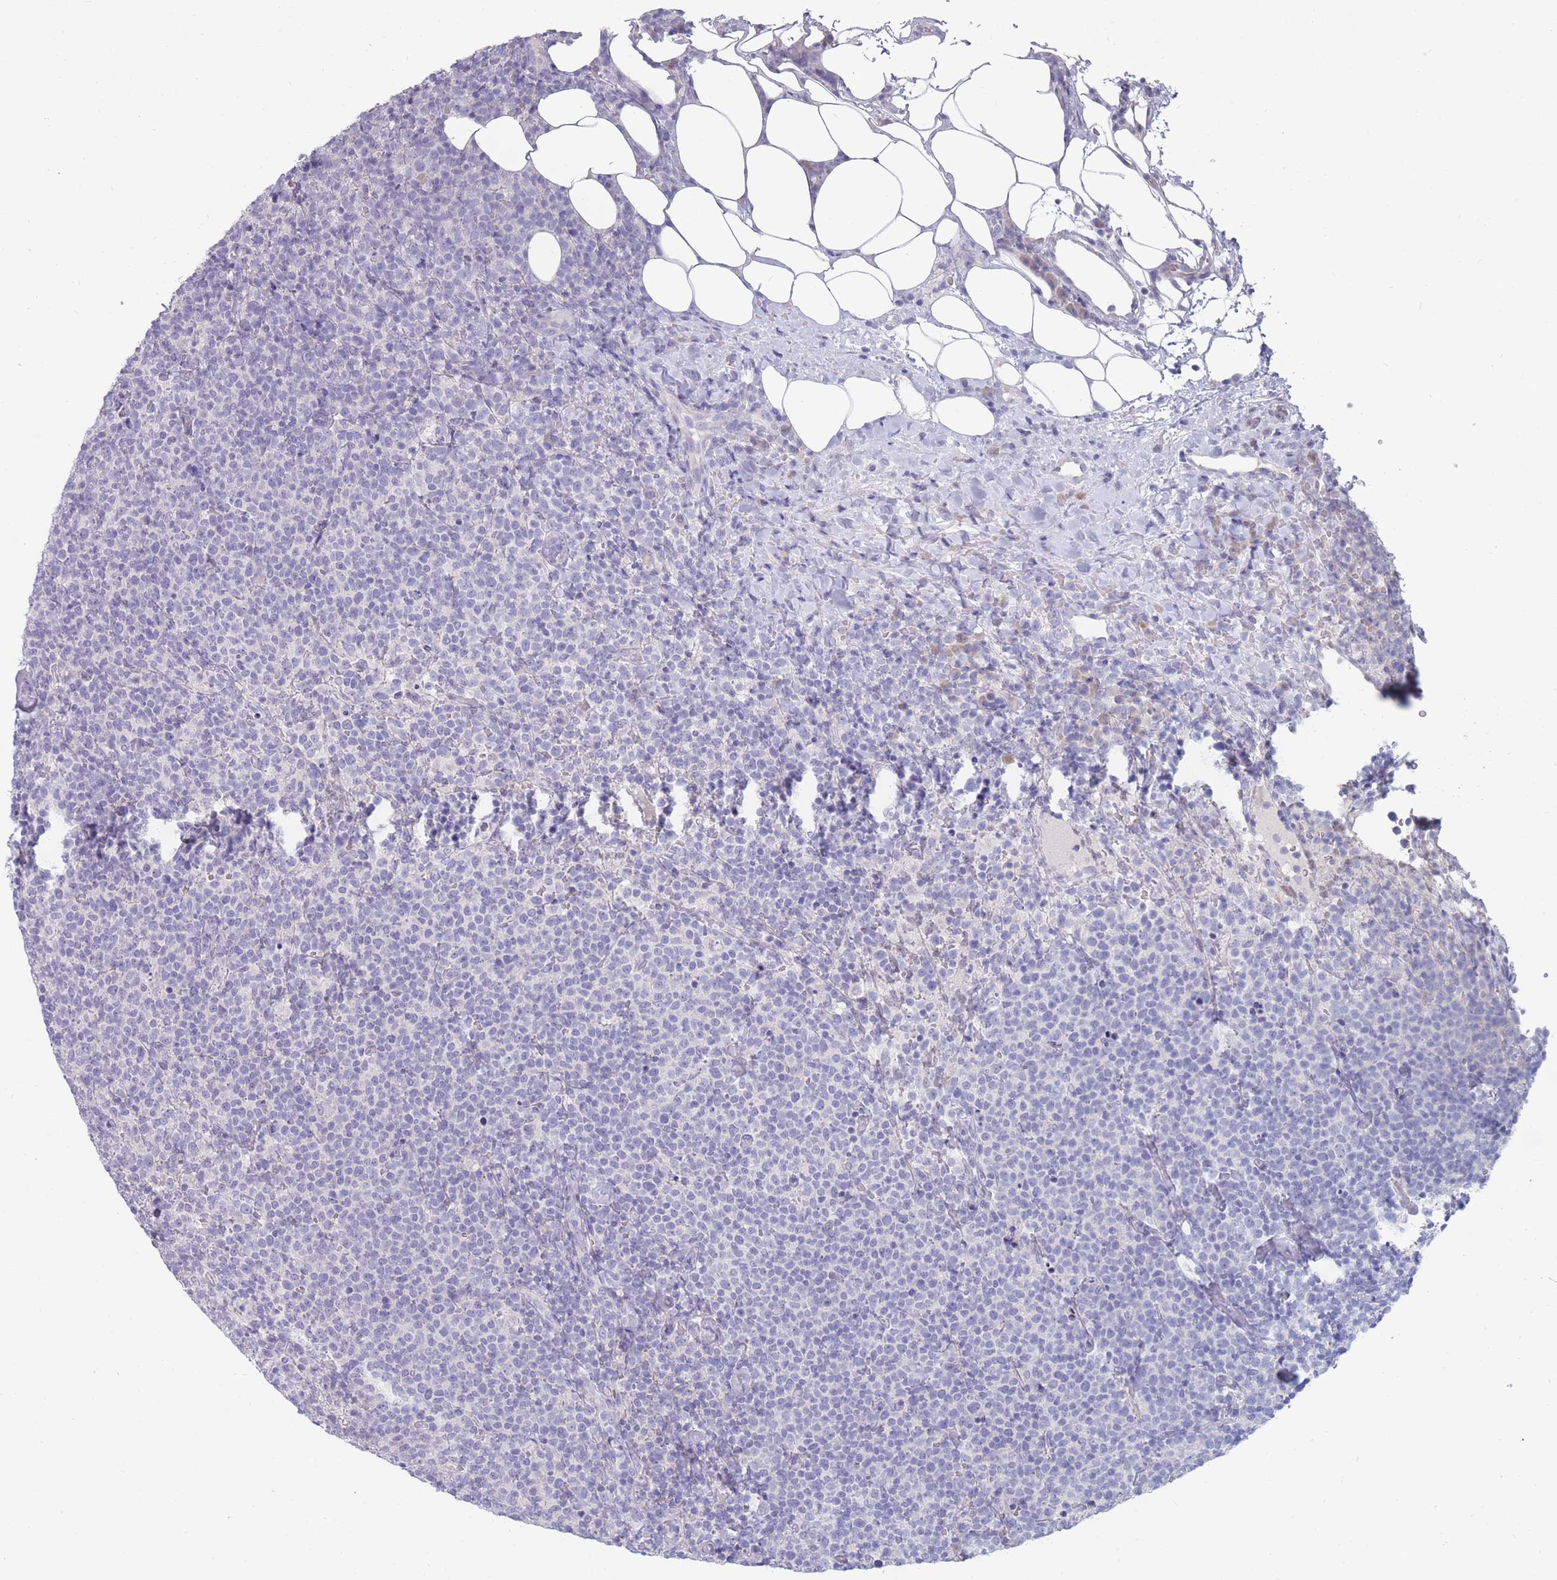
{"staining": {"intensity": "negative", "quantity": "none", "location": "none"}, "tissue": "lymphoma", "cell_type": "Tumor cells", "image_type": "cancer", "snomed": [{"axis": "morphology", "description": "Malignant lymphoma, non-Hodgkin's type, High grade"}, {"axis": "topography", "description": "Lymph node"}], "caption": "Photomicrograph shows no significant protein positivity in tumor cells of malignant lymphoma, non-Hodgkin's type (high-grade).", "gene": "PIGU", "patient": {"sex": "male", "age": 61}}